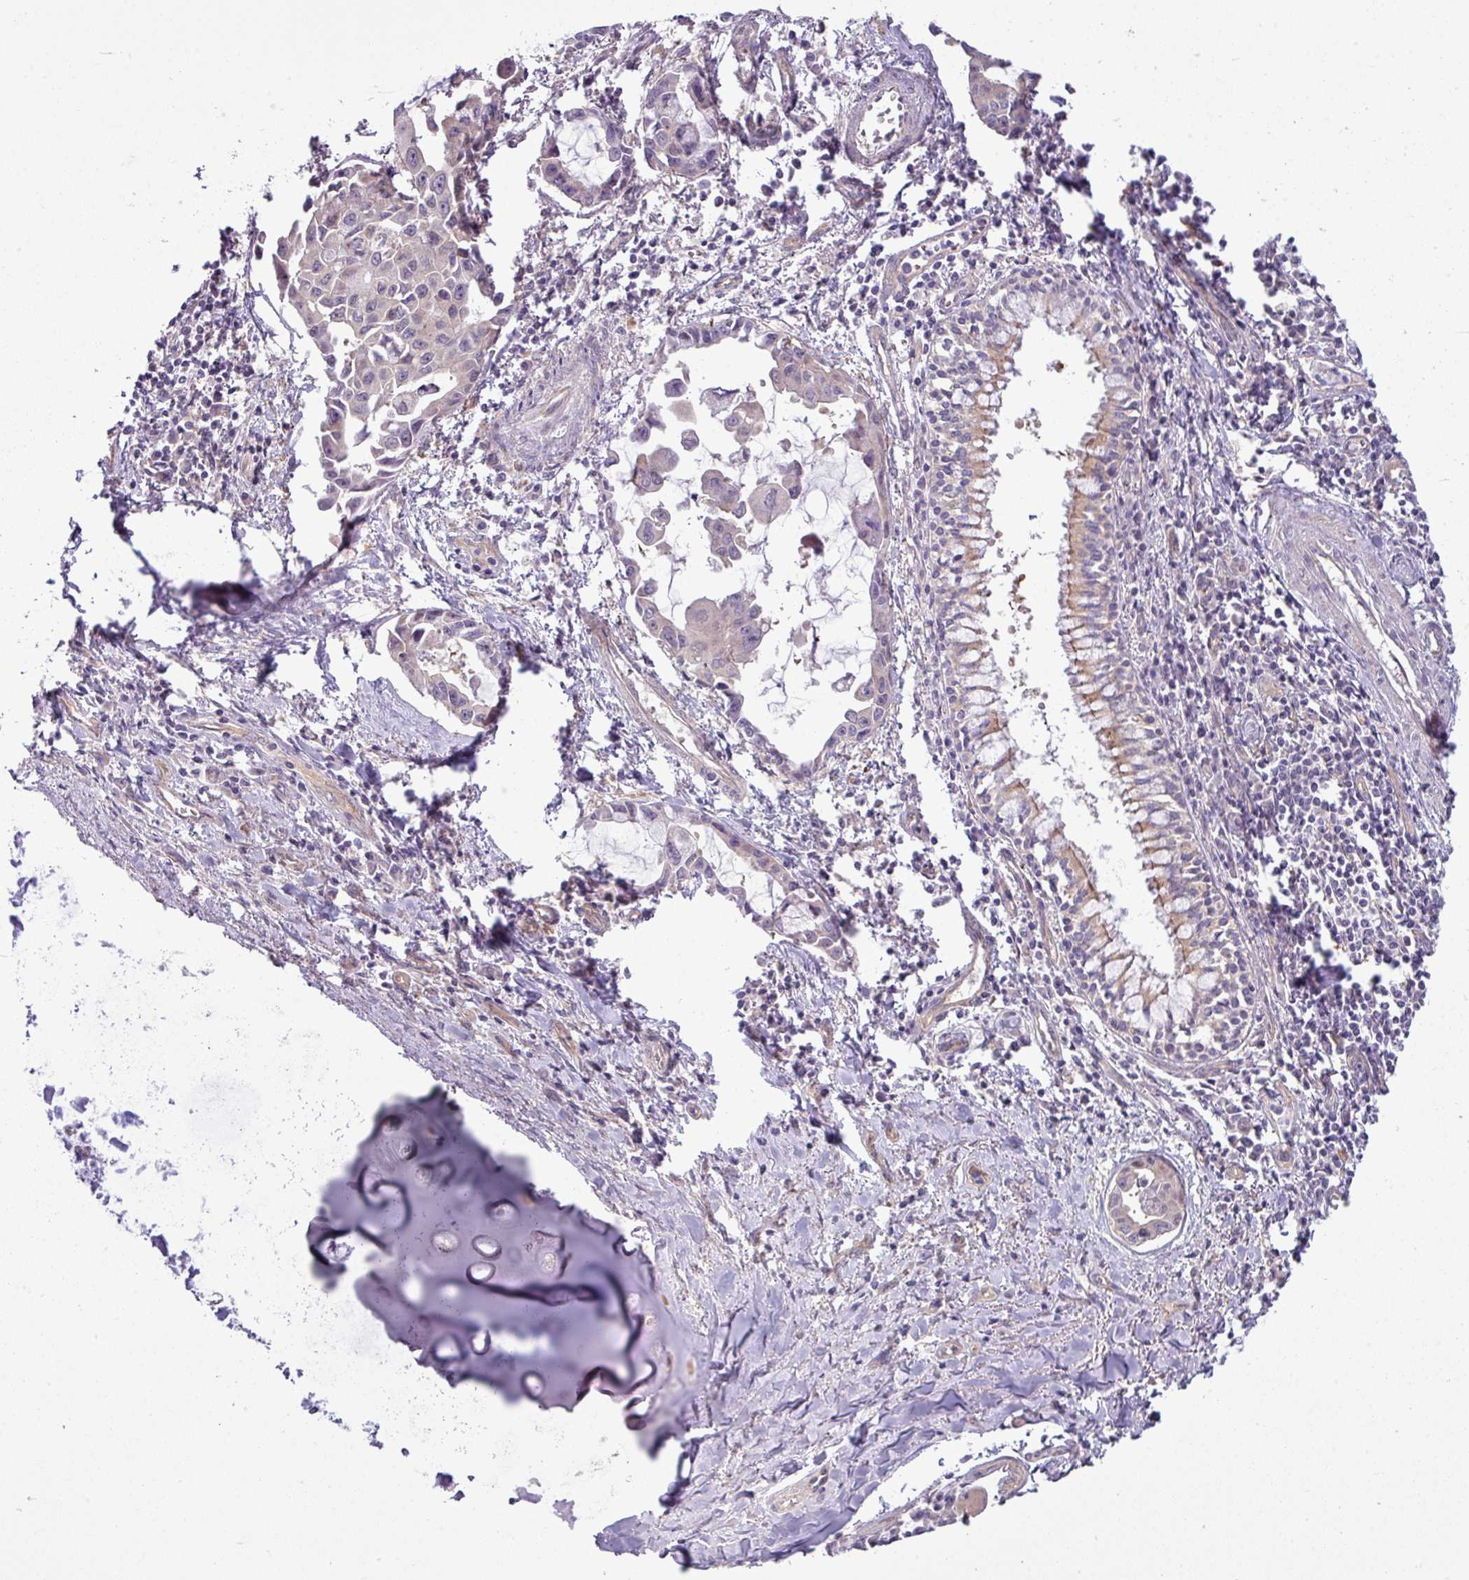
{"staining": {"intensity": "weak", "quantity": "25%-75%", "location": "cytoplasmic/membranous,nuclear"}, "tissue": "lung cancer", "cell_type": "Tumor cells", "image_type": "cancer", "snomed": [{"axis": "morphology", "description": "Adenocarcinoma, NOS"}, {"axis": "topography", "description": "Lung"}], "caption": "DAB immunohistochemical staining of lung adenocarcinoma reveals weak cytoplasmic/membranous and nuclear protein staining in approximately 25%-75% of tumor cells. (Brightfield microscopy of DAB IHC at high magnification).", "gene": "CAMK2B", "patient": {"sex": "male", "age": 64}}